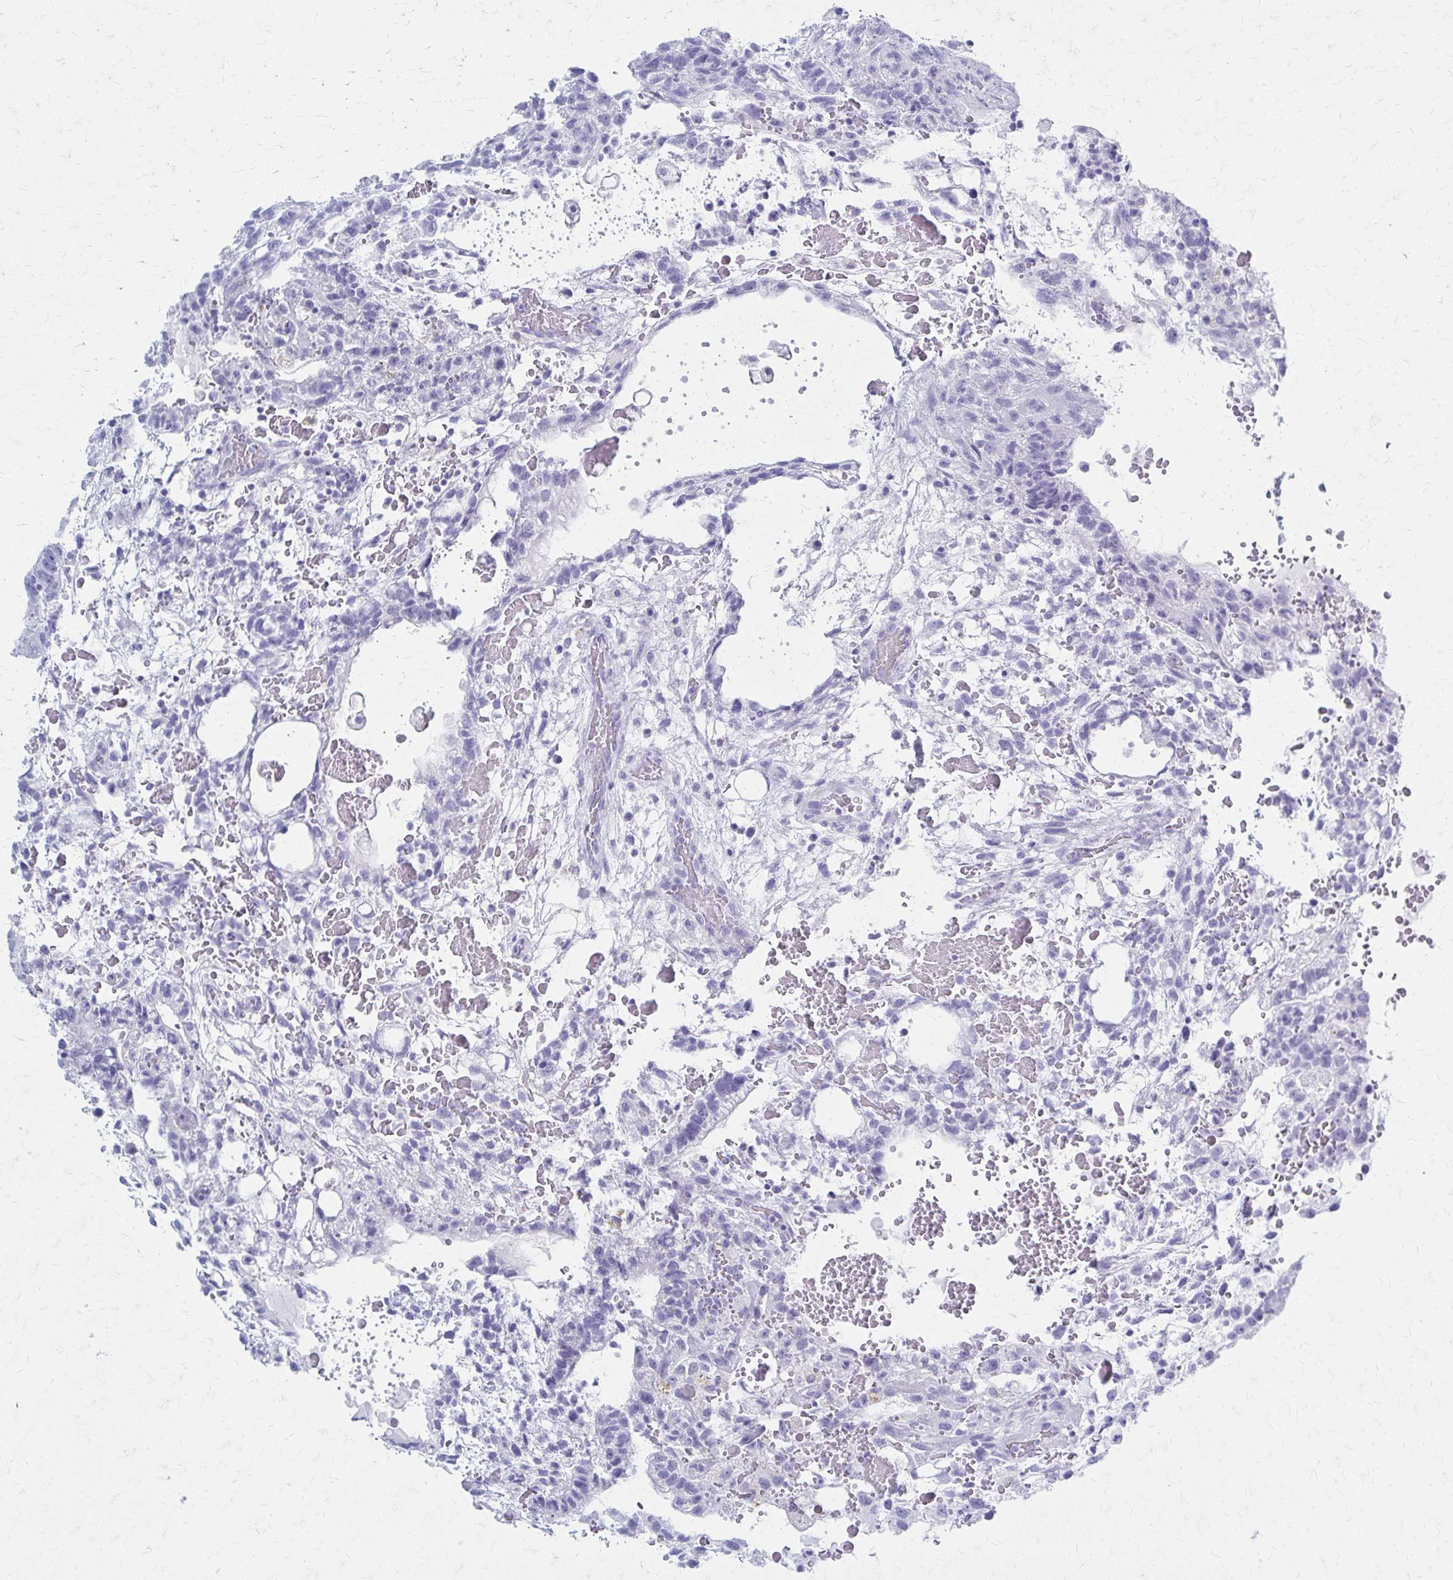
{"staining": {"intensity": "negative", "quantity": "none", "location": "none"}, "tissue": "testis cancer", "cell_type": "Tumor cells", "image_type": "cancer", "snomed": [{"axis": "morphology", "description": "Normal tissue, NOS"}, {"axis": "morphology", "description": "Carcinoma, Embryonal, NOS"}, {"axis": "topography", "description": "Testis"}], "caption": "Embryonal carcinoma (testis) stained for a protein using immunohistochemistry (IHC) shows no positivity tumor cells.", "gene": "CELF5", "patient": {"sex": "male", "age": 32}}